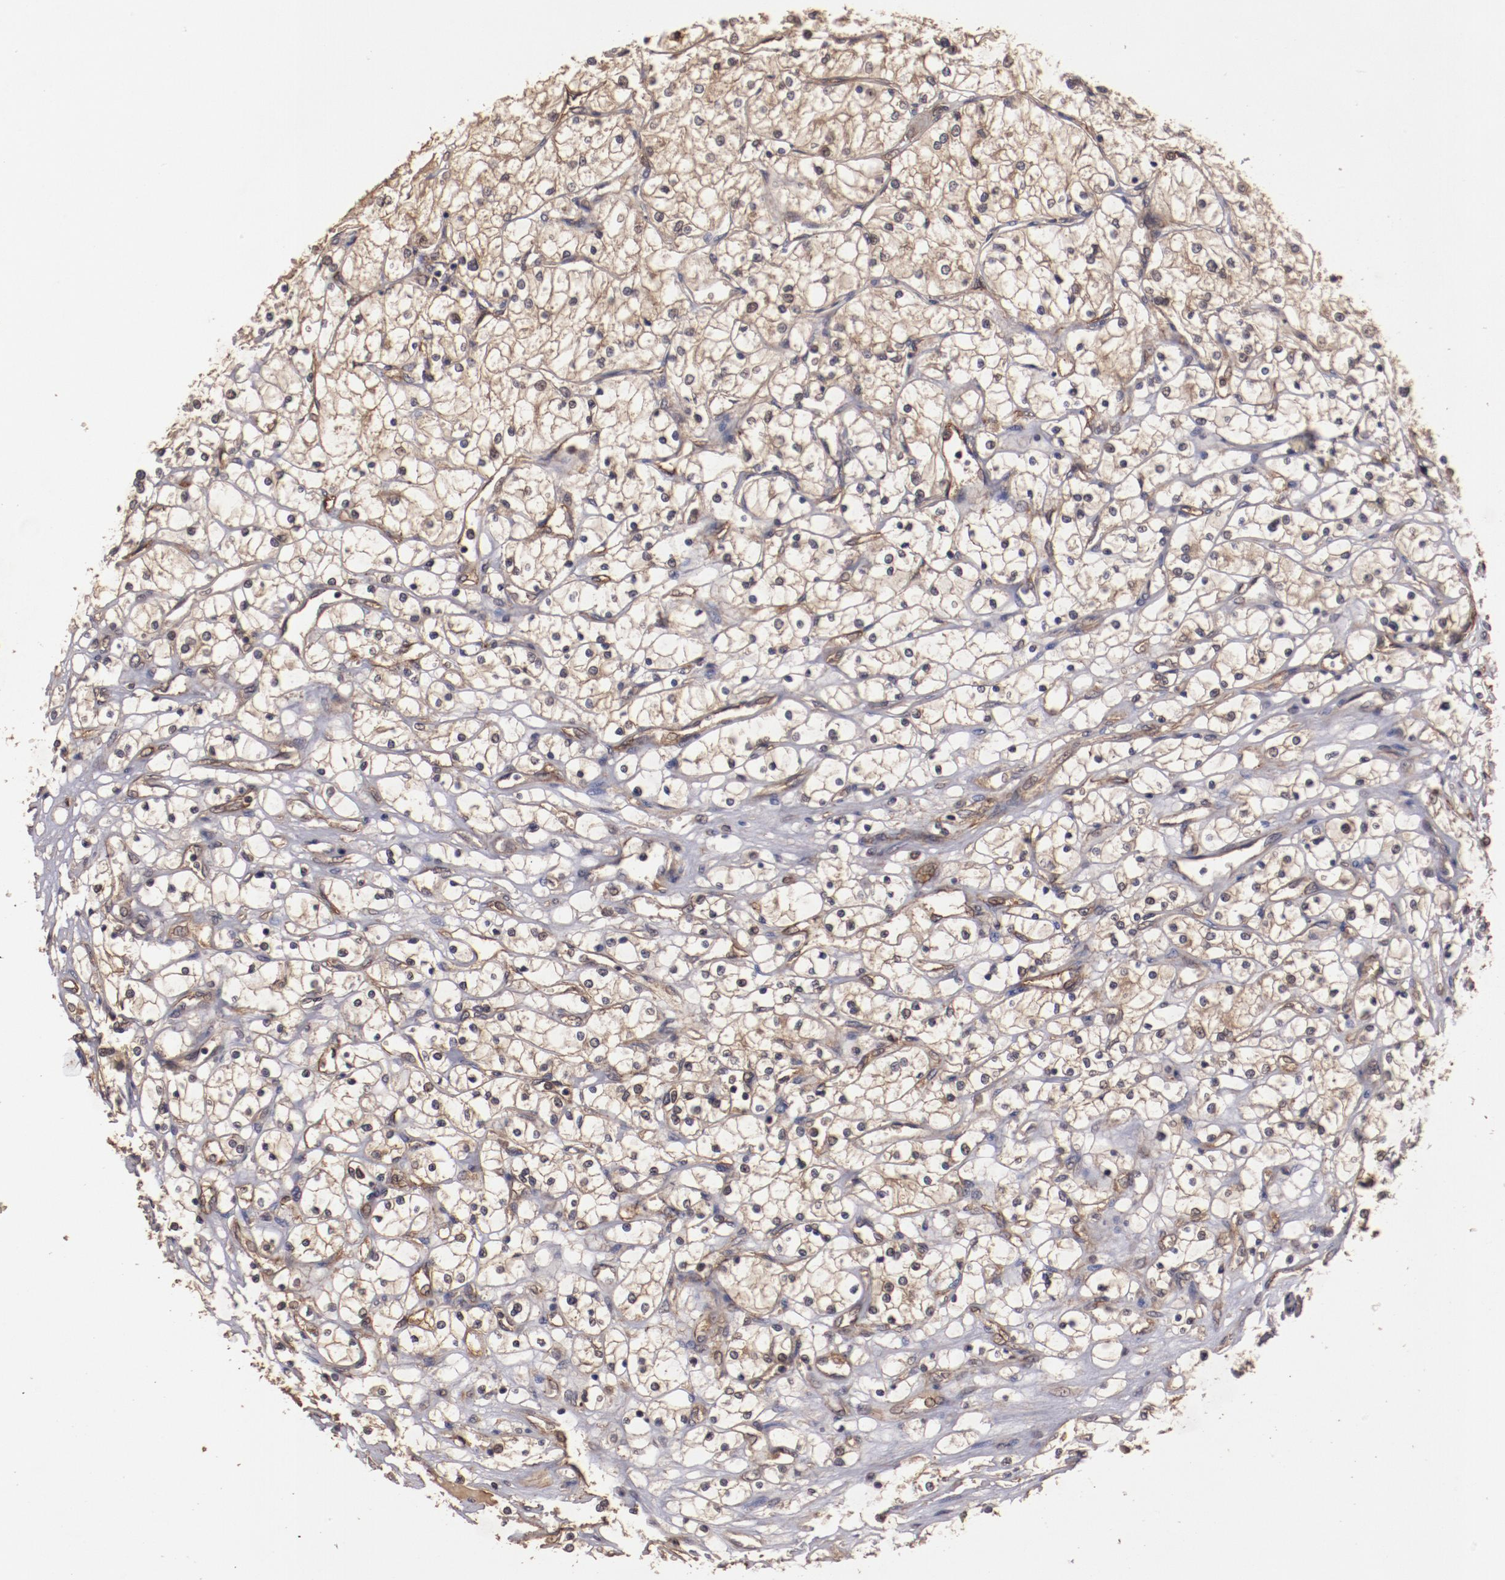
{"staining": {"intensity": "moderate", "quantity": ">75%", "location": "cytoplasmic/membranous"}, "tissue": "renal cancer", "cell_type": "Tumor cells", "image_type": "cancer", "snomed": [{"axis": "morphology", "description": "Adenocarcinoma, NOS"}, {"axis": "topography", "description": "Kidney"}], "caption": "The histopathology image demonstrates staining of renal adenocarcinoma, revealing moderate cytoplasmic/membranous protein positivity (brown color) within tumor cells.", "gene": "TXNDC16", "patient": {"sex": "male", "age": 61}}